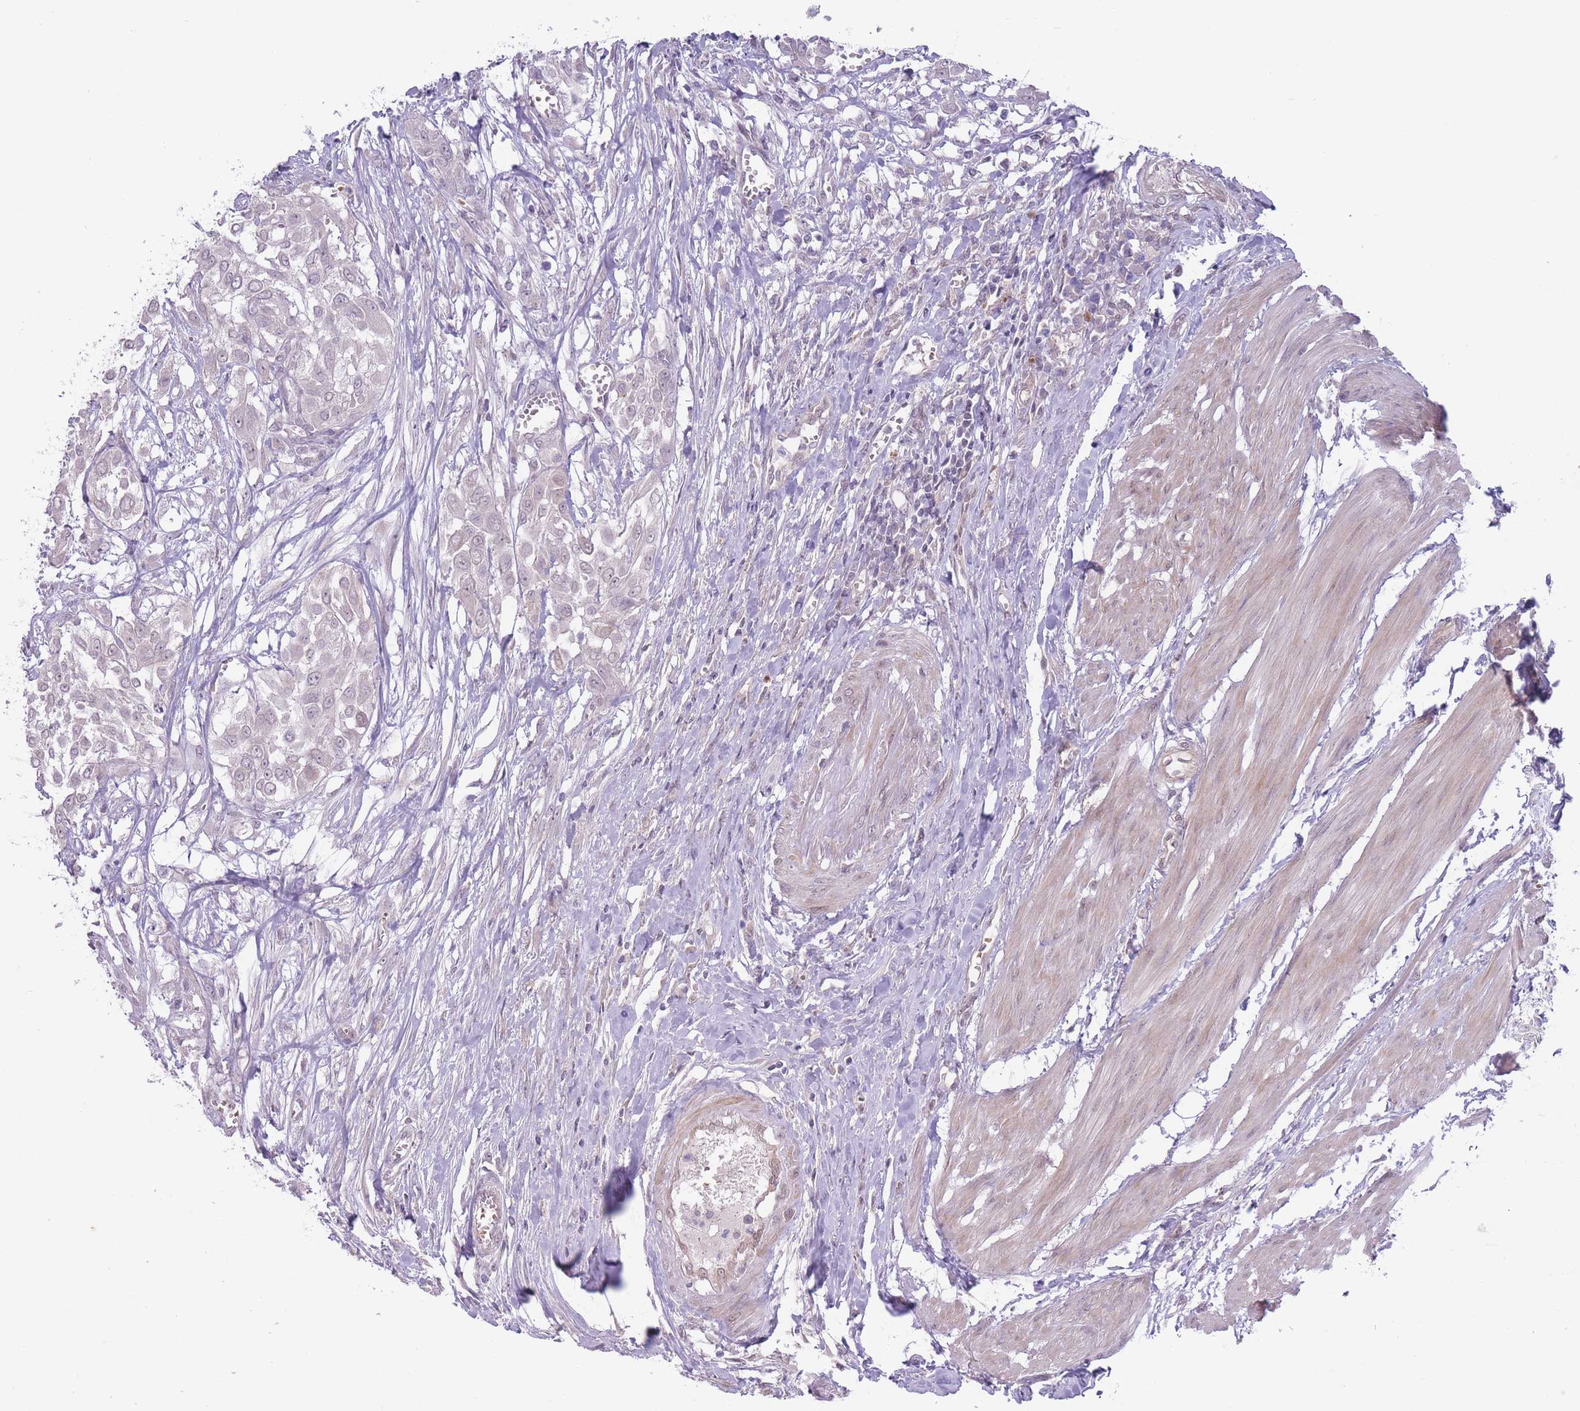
{"staining": {"intensity": "negative", "quantity": "none", "location": "none"}, "tissue": "urothelial cancer", "cell_type": "Tumor cells", "image_type": "cancer", "snomed": [{"axis": "morphology", "description": "Urothelial carcinoma, High grade"}, {"axis": "topography", "description": "Urinary bladder"}], "caption": "This micrograph is of urothelial carcinoma (high-grade) stained with IHC to label a protein in brown with the nuclei are counter-stained blue. There is no positivity in tumor cells.", "gene": "ARPIN", "patient": {"sex": "male", "age": 57}}